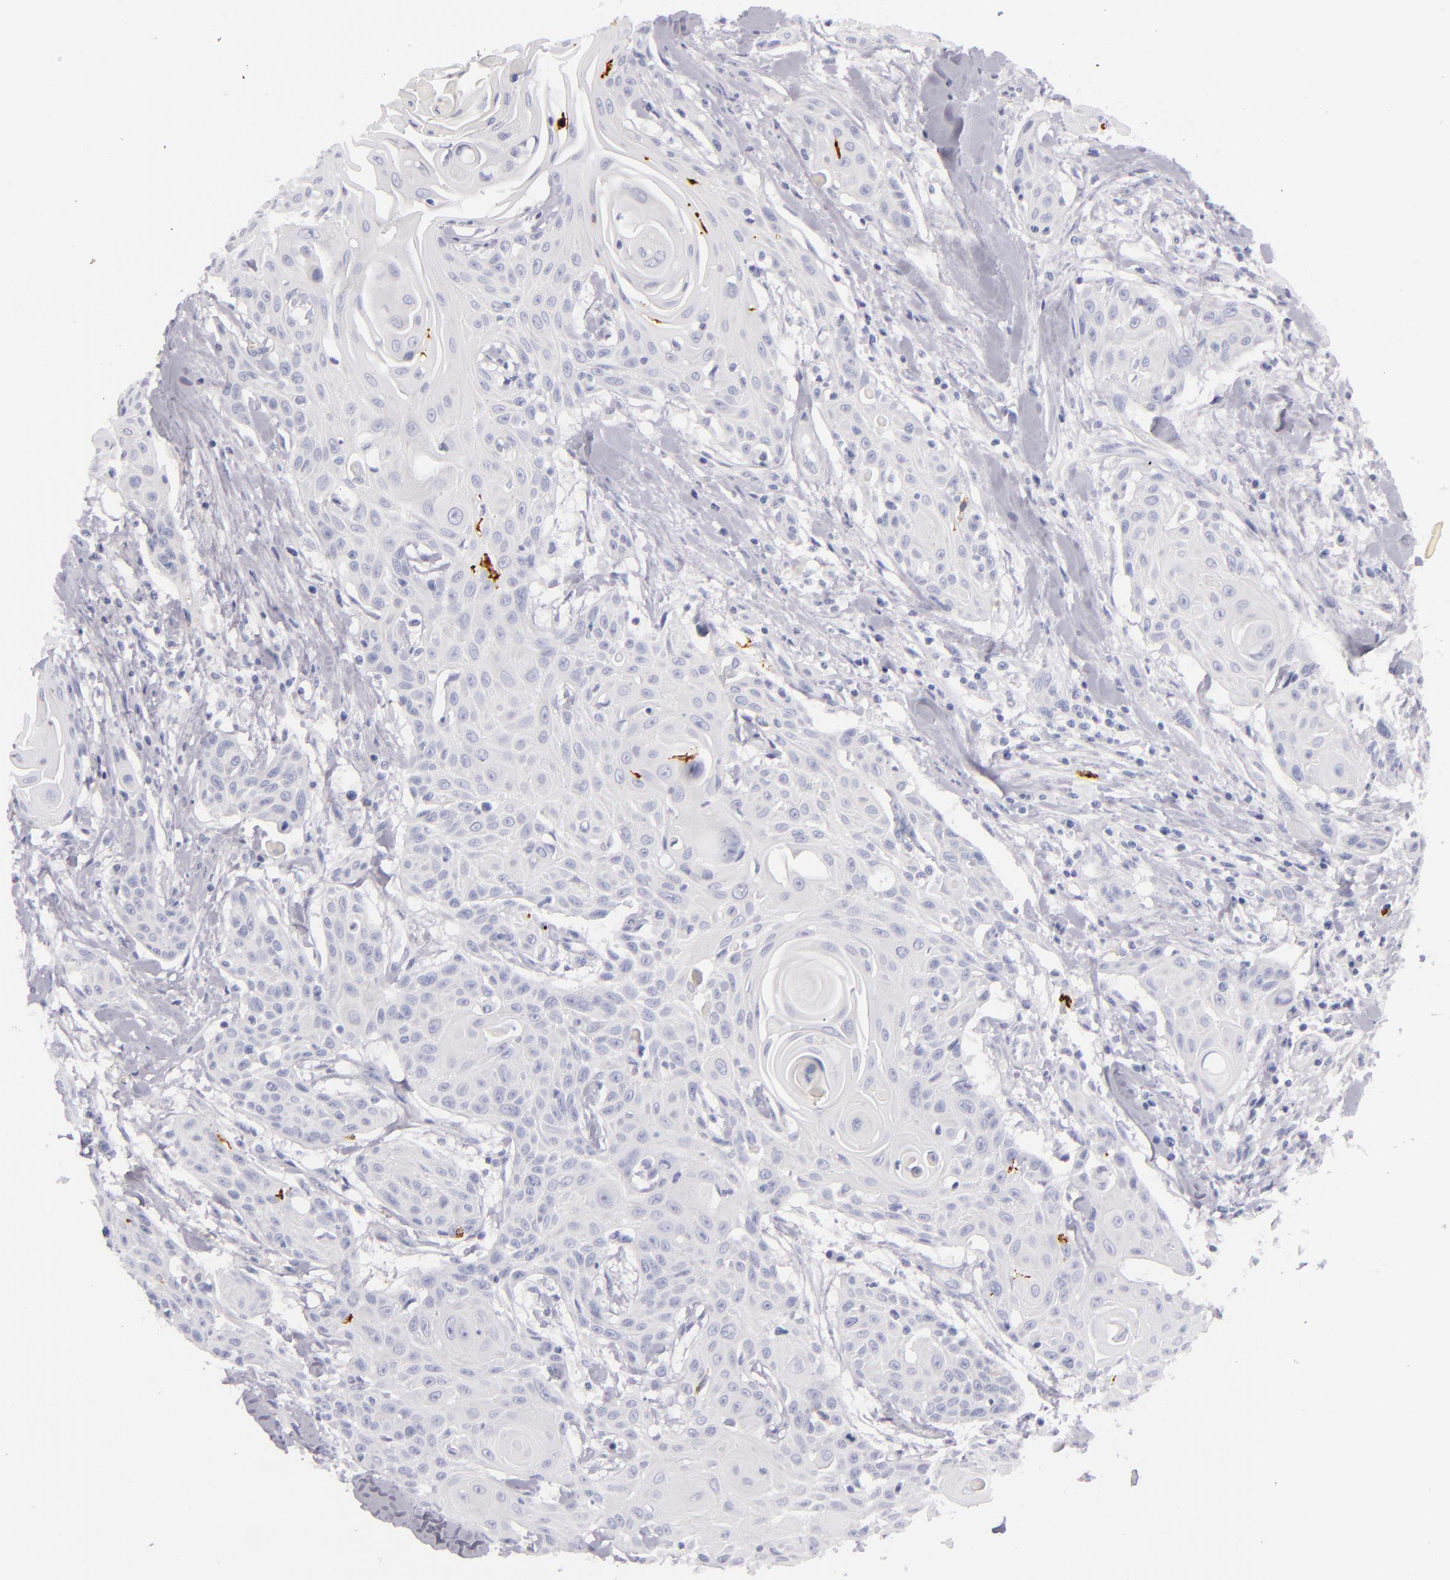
{"staining": {"intensity": "negative", "quantity": "none", "location": "none"}, "tissue": "head and neck cancer", "cell_type": "Tumor cells", "image_type": "cancer", "snomed": [{"axis": "morphology", "description": "Squamous cell carcinoma, NOS"}, {"axis": "morphology", "description": "Squamous cell carcinoma, metastatic, NOS"}, {"axis": "topography", "description": "Lymph node"}, {"axis": "topography", "description": "Salivary gland"}, {"axis": "topography", "description": "Head-Neck"}], "caption": "IHC of human head and neck squamous cell carcinoma shows no positivity in tumor cells.", "gene": "CD207", "patient": {"sex": "female", "age": 74}}